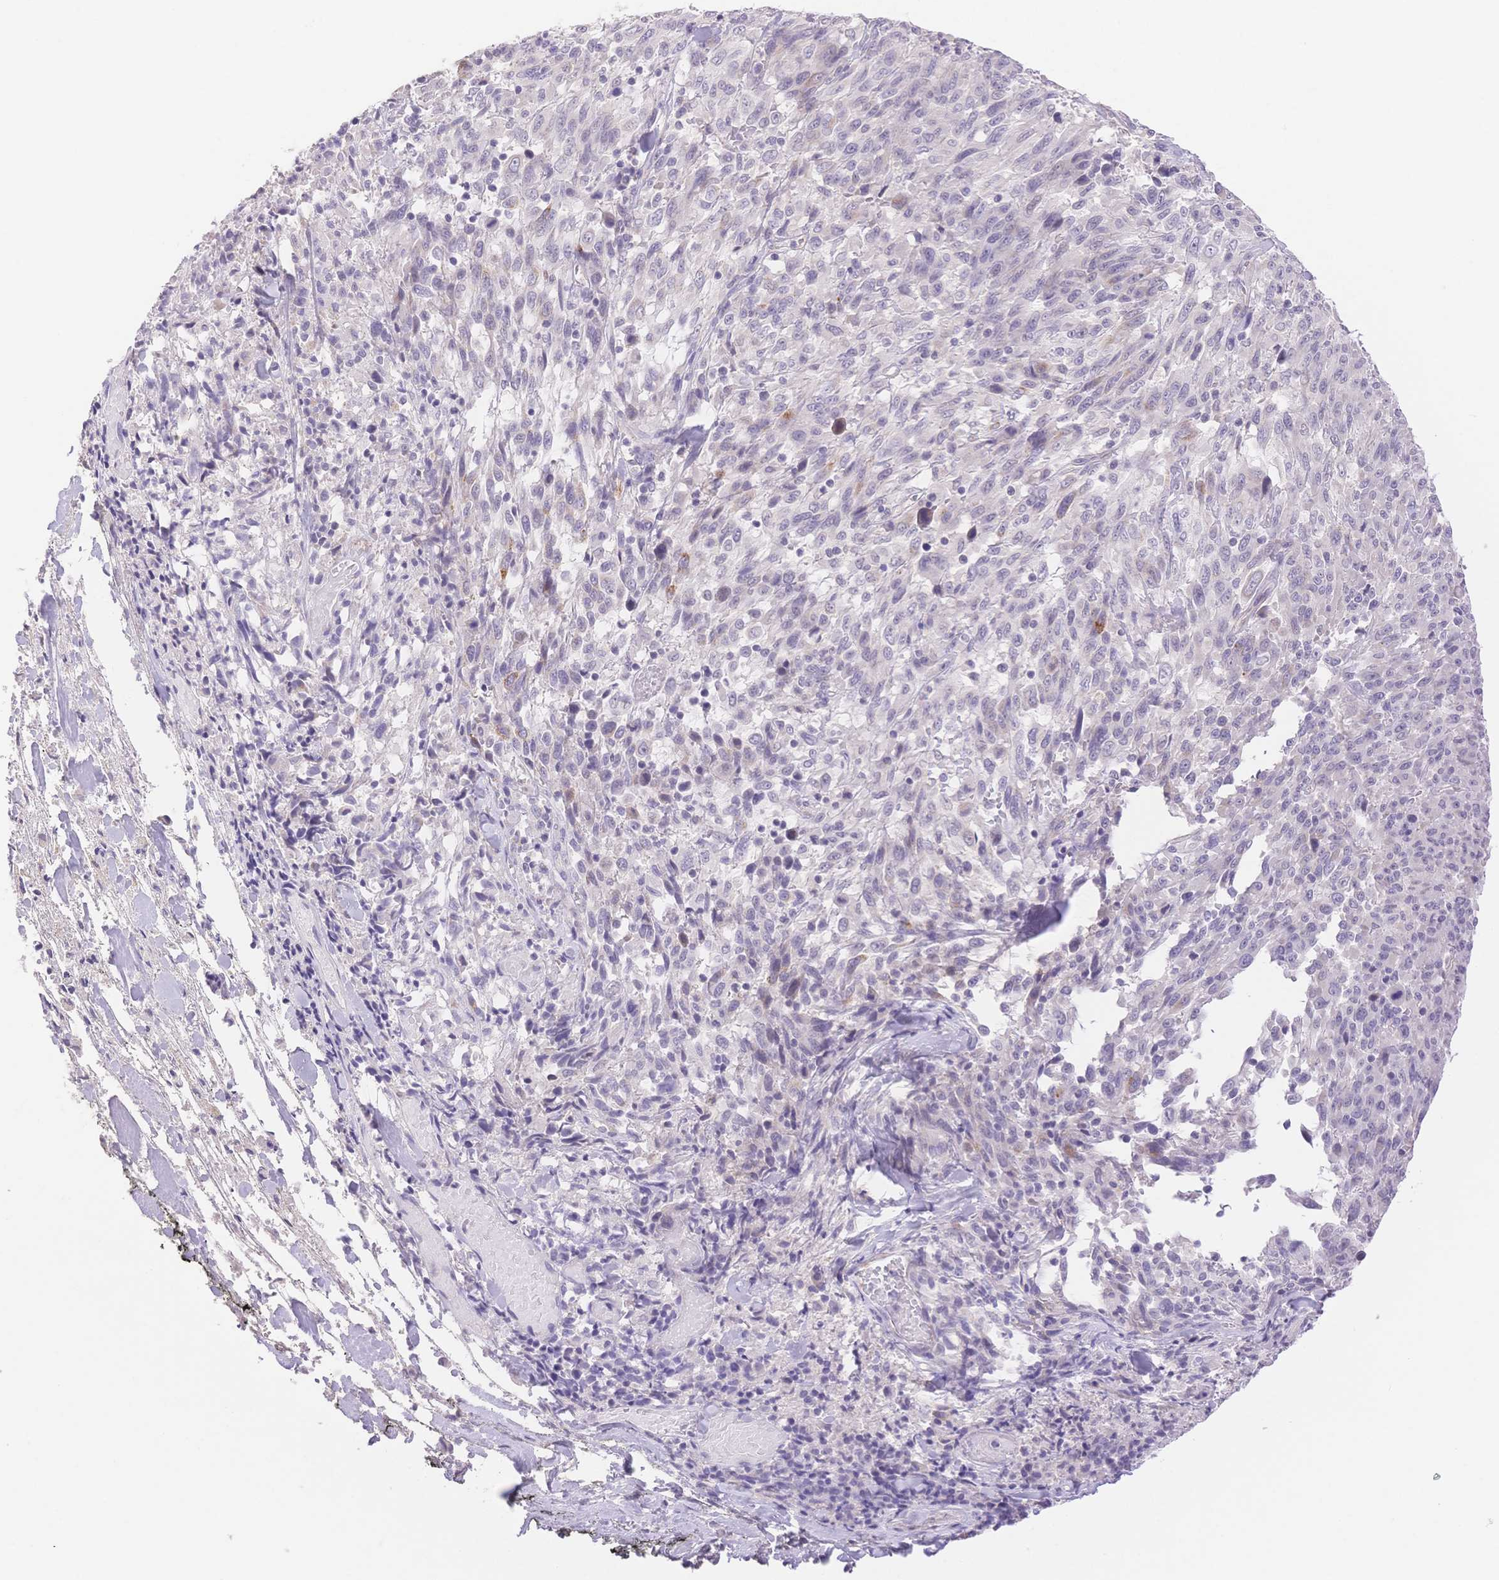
{"staining": {"intensity": "negative", "quantity": "none", "location": "none"}, "tissue": "melanoma", "cell_type": "Tumor cells", "image_type": "cancer", "snomed": [{"axis": "morphology", "description": "Malignant melanoma, NOS"}, {"axis": "topography", "description": "Skin"}], "caption": "Immunohistochemistry (IHC) histopathology image of neoplastic tissue: human melanoma stained with DAB (3,3'-diaminobenzidine) demonstrates no significant protein staining in tumor cells.", "gene": "MYOM1", "patient": {"sex": "female", "age": 91}}